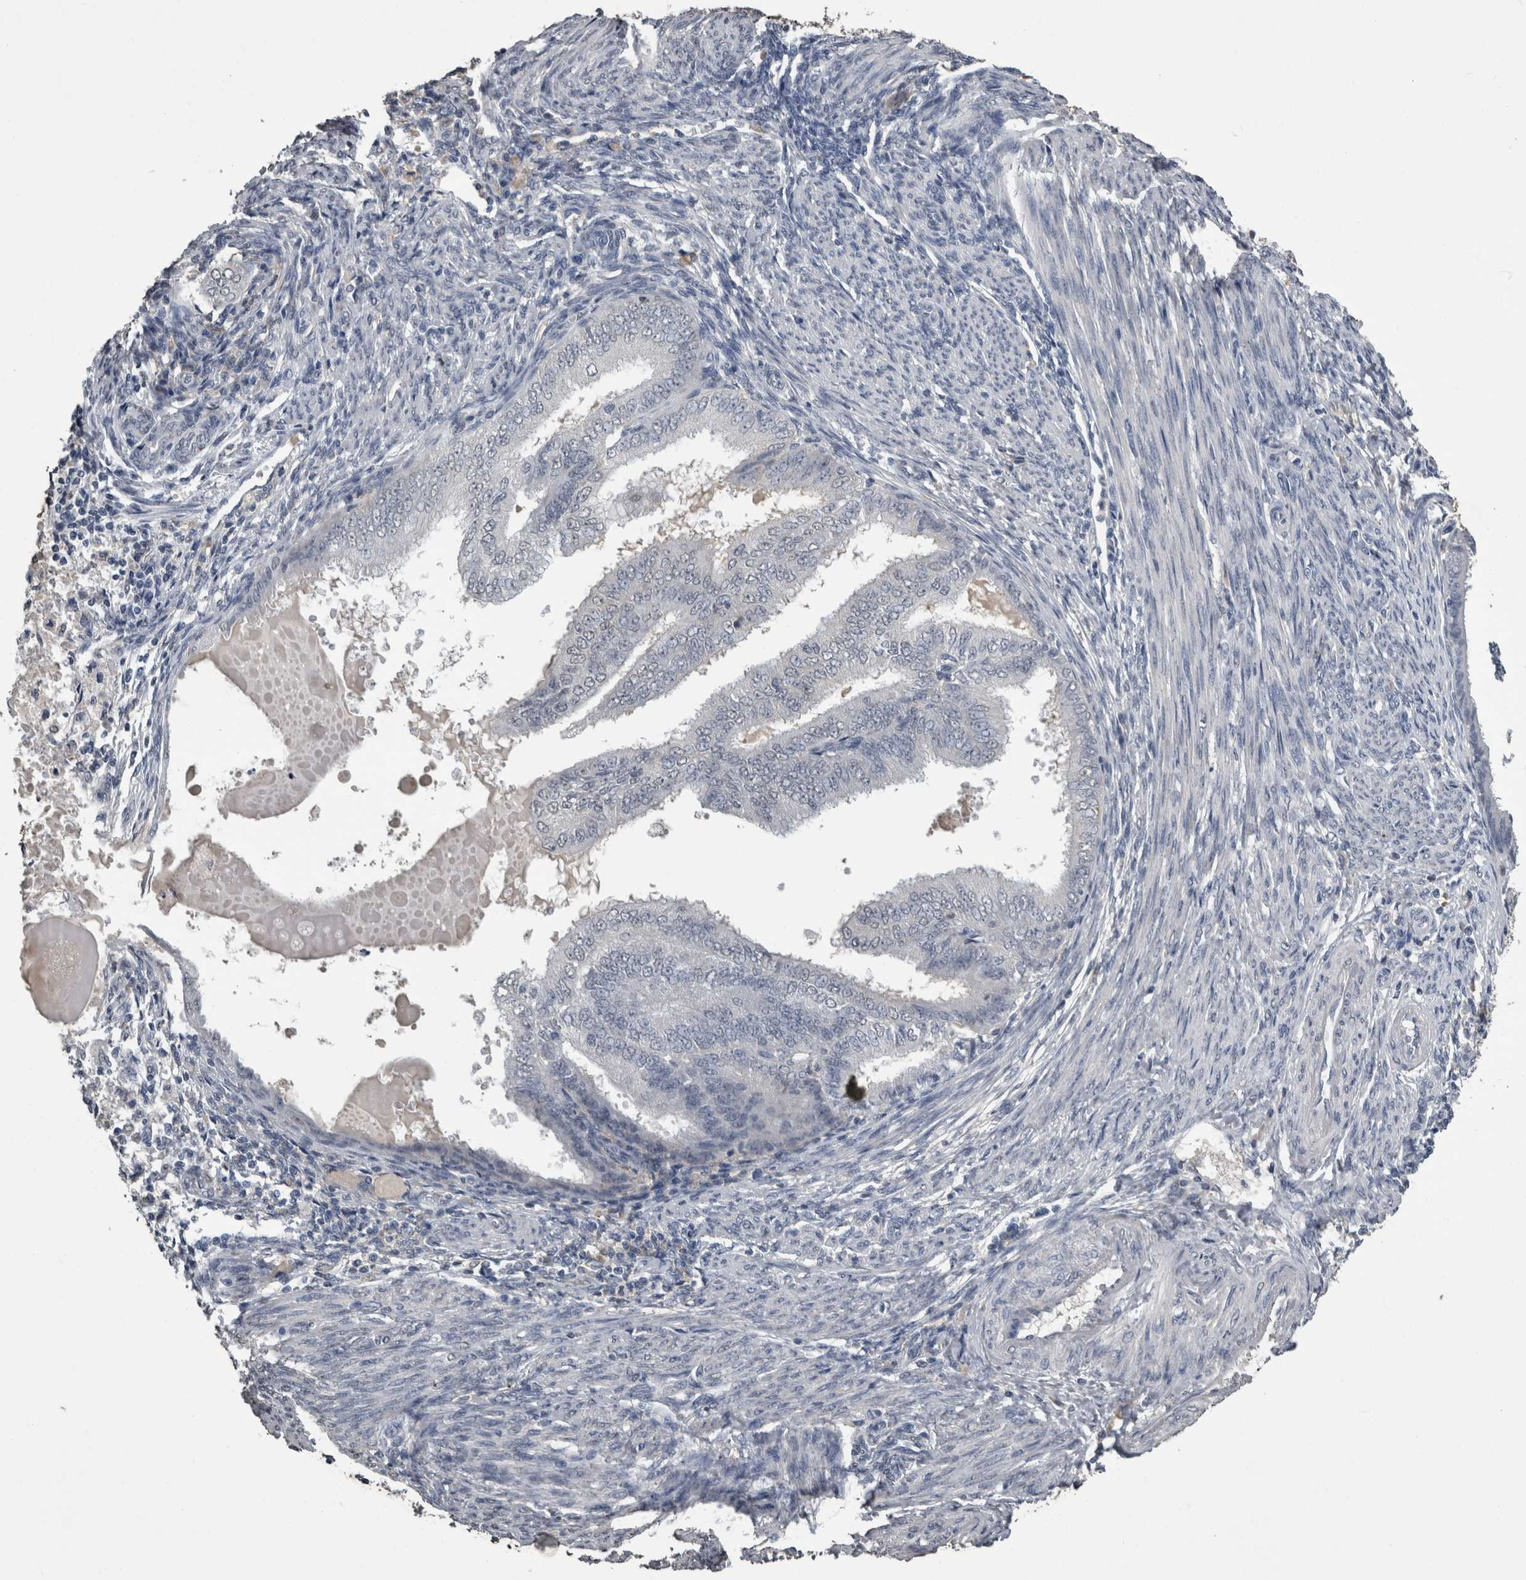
{"staining": {"intensity": "negative", "quantity": "none", "location": "none"}, "tissue": "endometrial cancer", "cell_type": "Tumor cells", "image_type": "cancer", "snomed": [{"axis": "morphology", "description": "Adenocarcinoma, NOS"}, {"axis": "topography", "description": "Endometrium"}], "caption": "Micrograph shows no protein positivity in tumor cells of endometrial cancer tissue.", "gene": "PIK3AP1", "patient": {"sex": "female", "age": 58}}